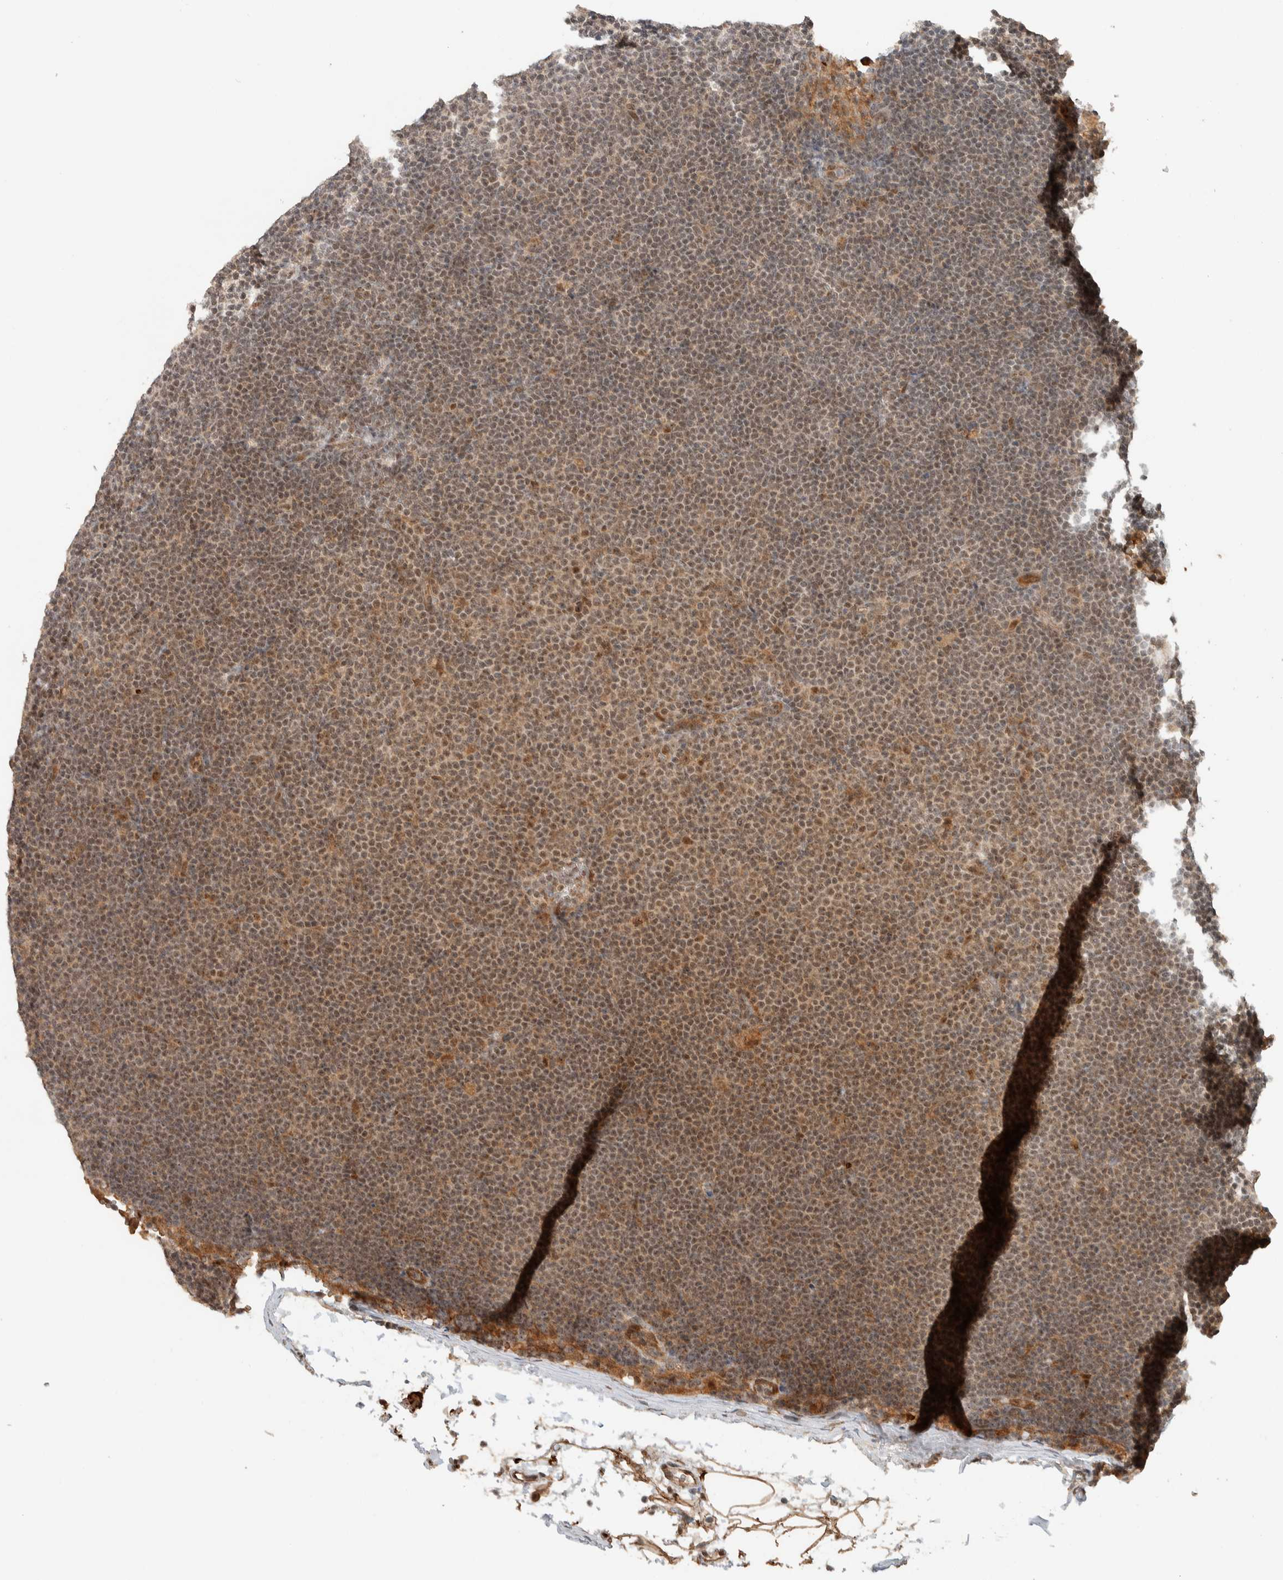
{"staining": {"intensity": "weak", "quantity": ">75%", "location": "cytoplasmic/membranous"}, "tissue": "lymphoma", "cell_type": "Tumor cells", "image_type": "cancer", "snomed": [{"axis": "morphology", "description": "Malignant lymphoma, non-Hodgkin's type, Low grade"}, {"axis": "topography", "description": "Lymph node"}], "caption": "Immunohistochemistry image of malignant lymphoma, non-Hodgkin's type (low-grade) stained for a protein (brown), which displays low levels of weak cytoplasmic/membranous expression in about >75% of tumor cells.", "gene": "ZBTB2", "patient": {"sex": "female", "age": 53}}